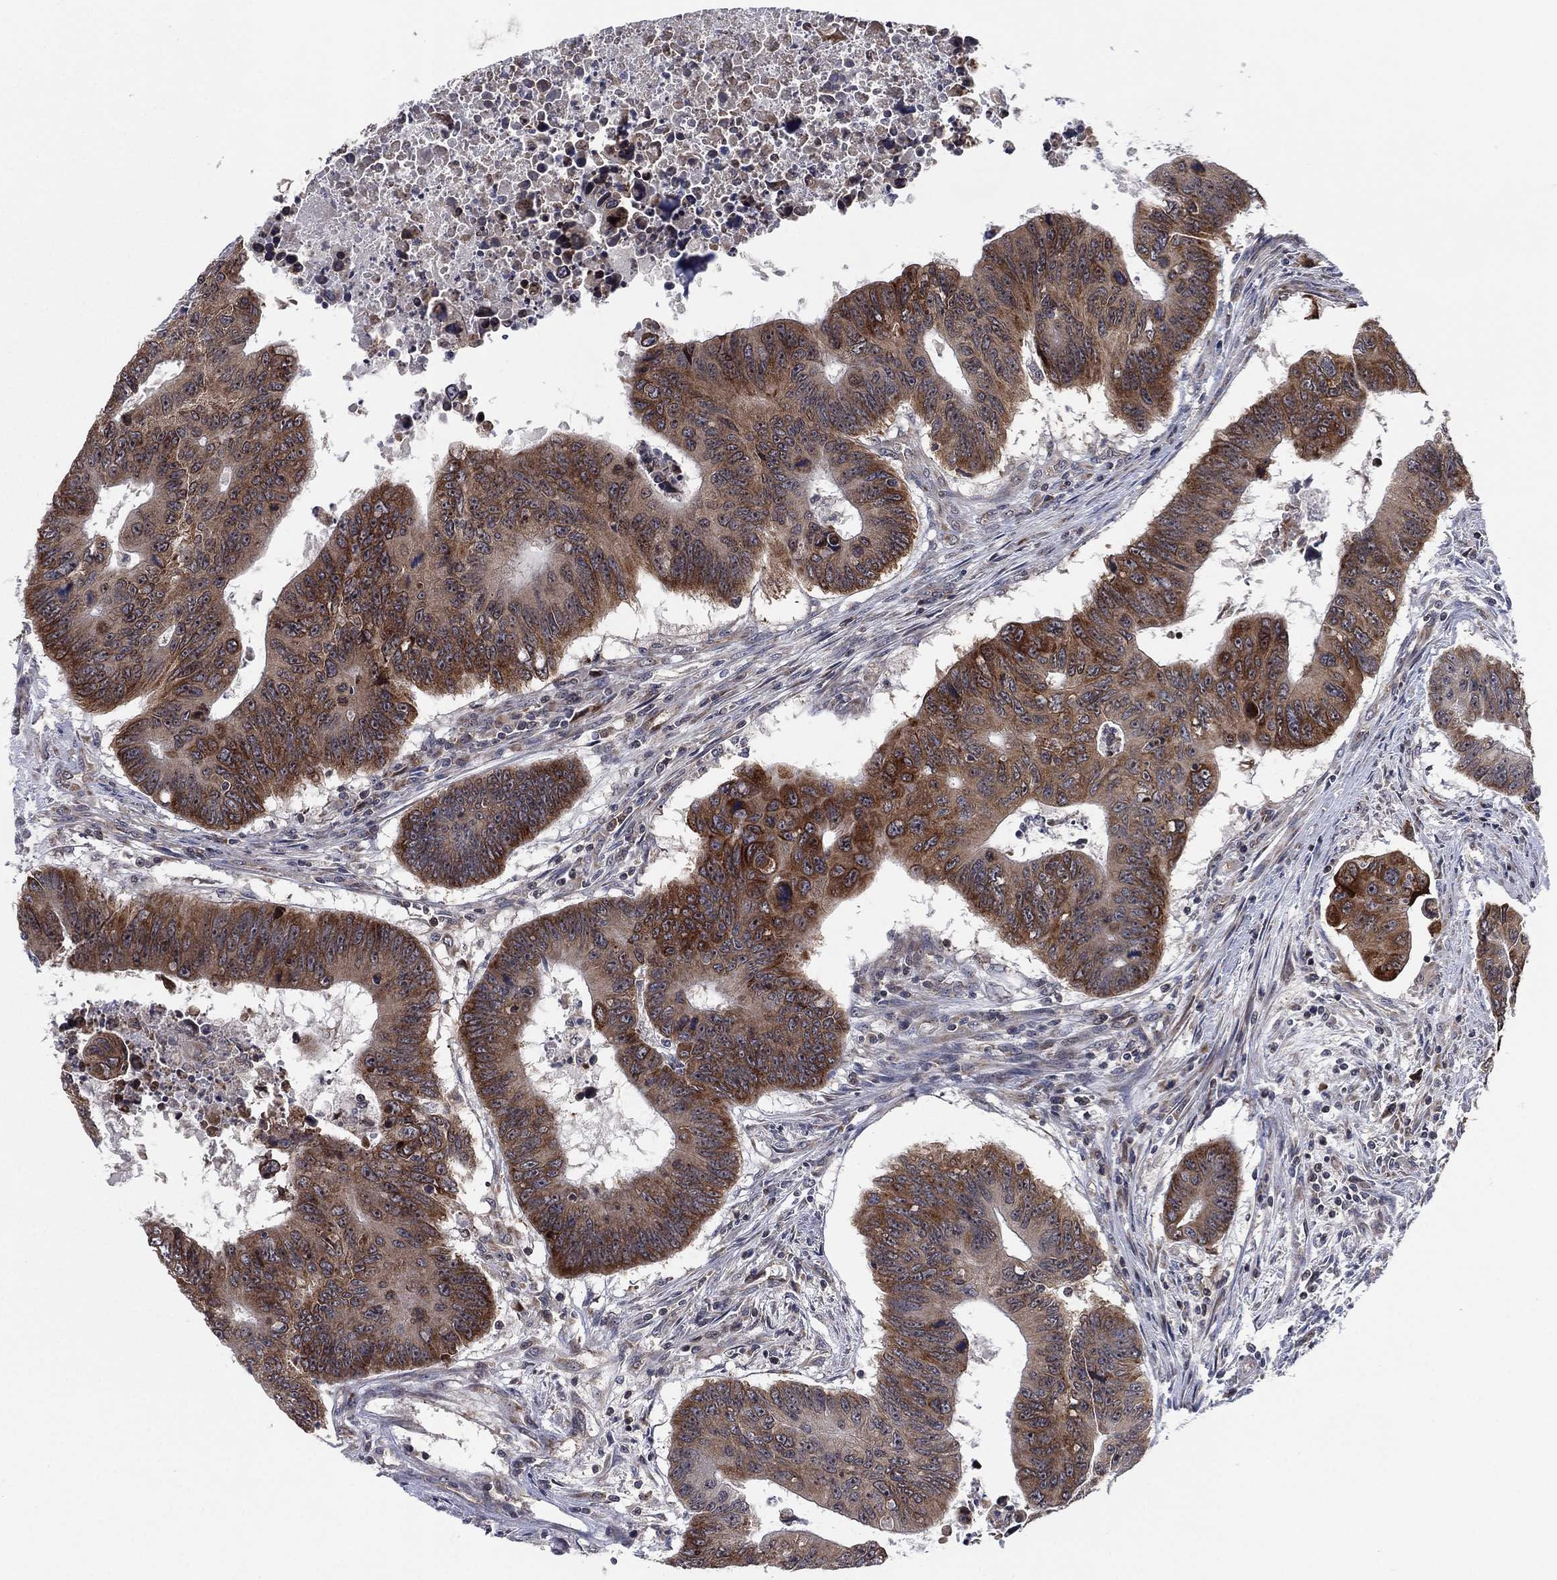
{"staining": {"intensity": "moderate", "quantity": "25%-75%", "location": "cytoplasmic/membranous"}, "tissue": "colorectal cancer", "cell_type": "Tumor cells", "image_type": "cancer", "snomed": [{"axis": "morphology", "description": "Adenocarcinoma, NOS"}, {"axis": "topography", "description": "Rectum"}], "caption": "High-power microscopy captured an immunohistochemistry (IHC) photomicrograph of colorectal cancer (adenocarcinoma), revealing moderate cytoplasmic/membranous expression in about 25%-75% of tumor cells.", "gene": "TMCO1", "patient": {"sex": "female", "age": 85}}